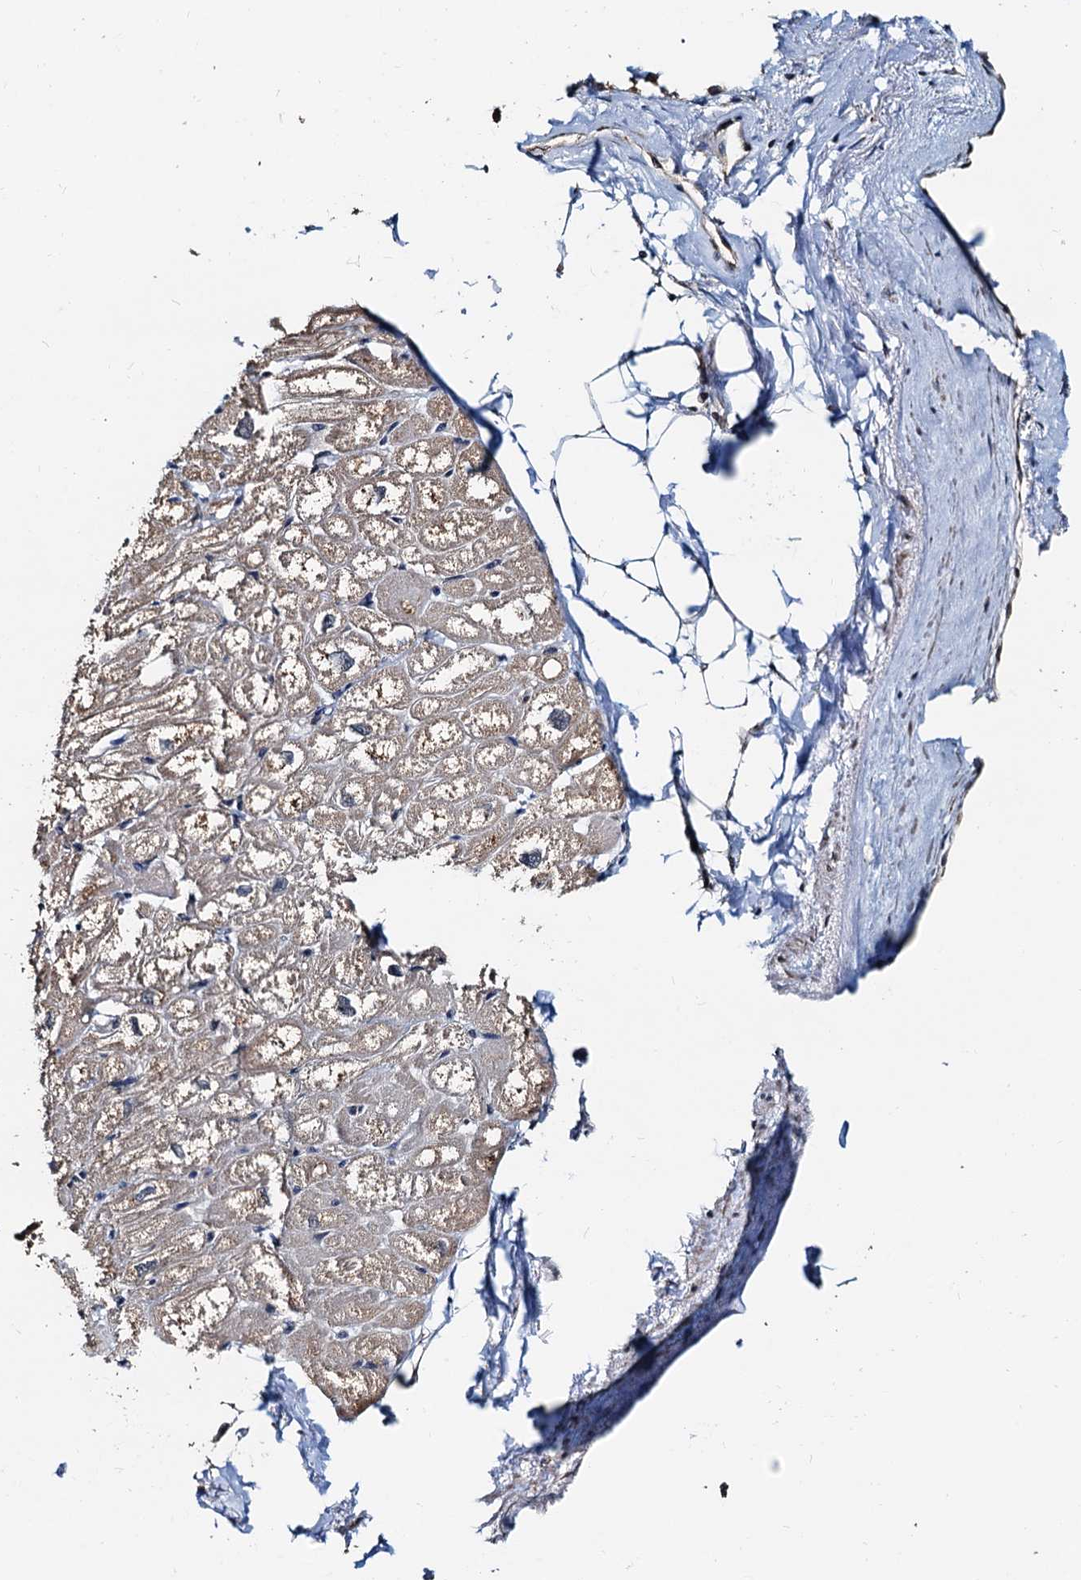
{"staining": {"intensity": "moderate", "quantity": "<25%", "location": "cytoplasmic/membranous"}, "tissue": "heart muscle", "cell_type": "Cardiomyocytes", "image_type": "normal", "snomed": [{"axis": "morphology", "description": "Normal tissue, NOS"}, {"axis": "topography", "description": "Heart"}], "caption": "This histopathology image shows benign heart muscle stained with immunohistochemistry (IHC) to label a protein in brown. The cytoplasmic/membranous of cardiomyocytes show moderate positivity for the protein. Nuclei are counter-stained blue.", "gene": "MCMBP", "patient": {"sex": "male", "age": 50}}